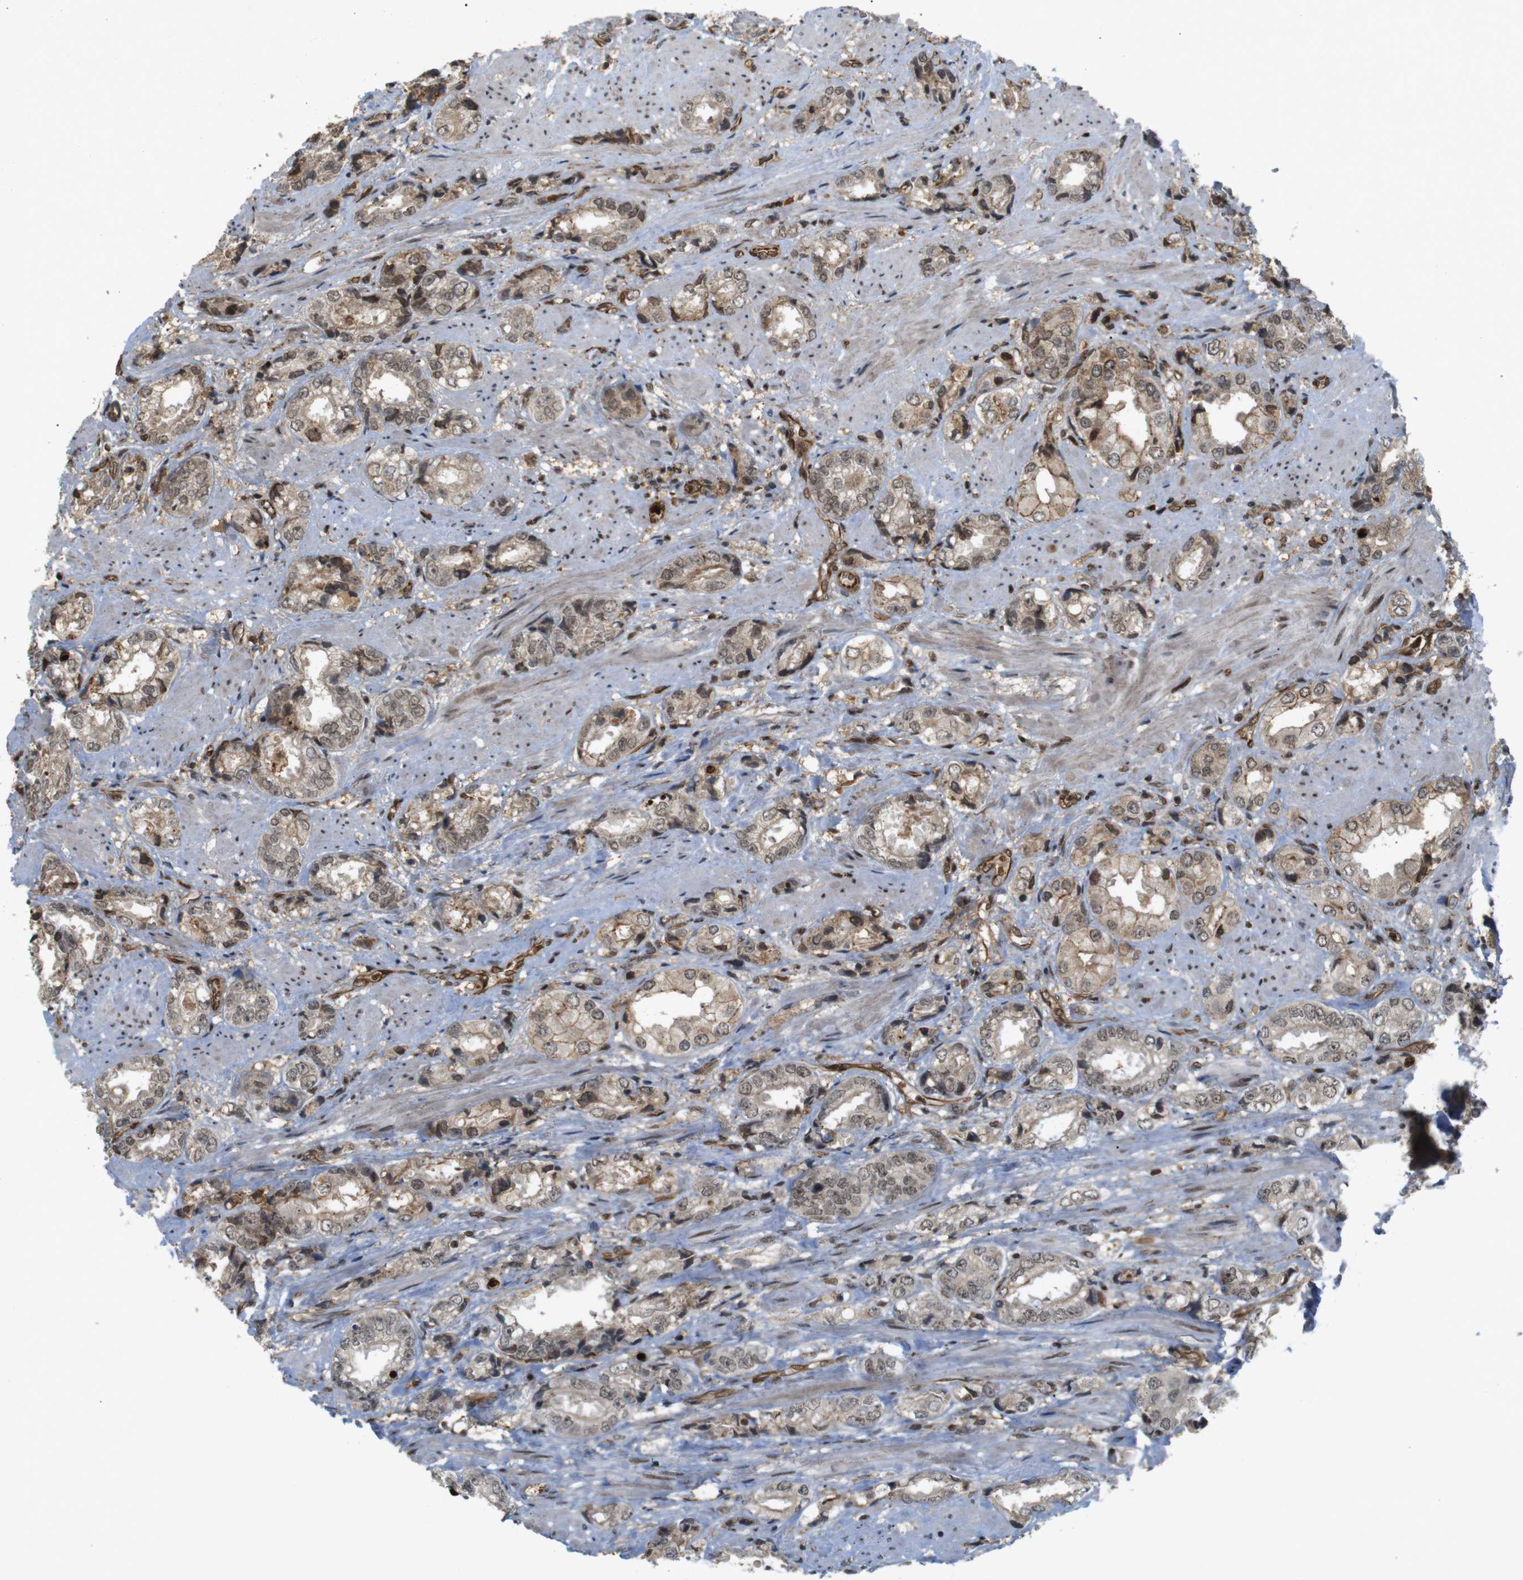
{"staining": {"intensity": "moderate", "quantity": ">75%", "location": "cytoplasmic/membranous,nuclear"}, "tissue": "prostate cancer", "cell_type": "Tumor cells", "image_type": "cancer", "snomed": [{"axis": "morphology", "description": "Adenocarcinoma, High grade"}, {"axis": "topography", "description": "Prostate"}], "caption": "Tumor cells exhibit medium levels of moderate cytoplasmic/membranous and nuclear expression in approximately >75% of cells in human prostate cancer.", "gene": "SP2", "patient": {"sex": "male", "age": 61}}